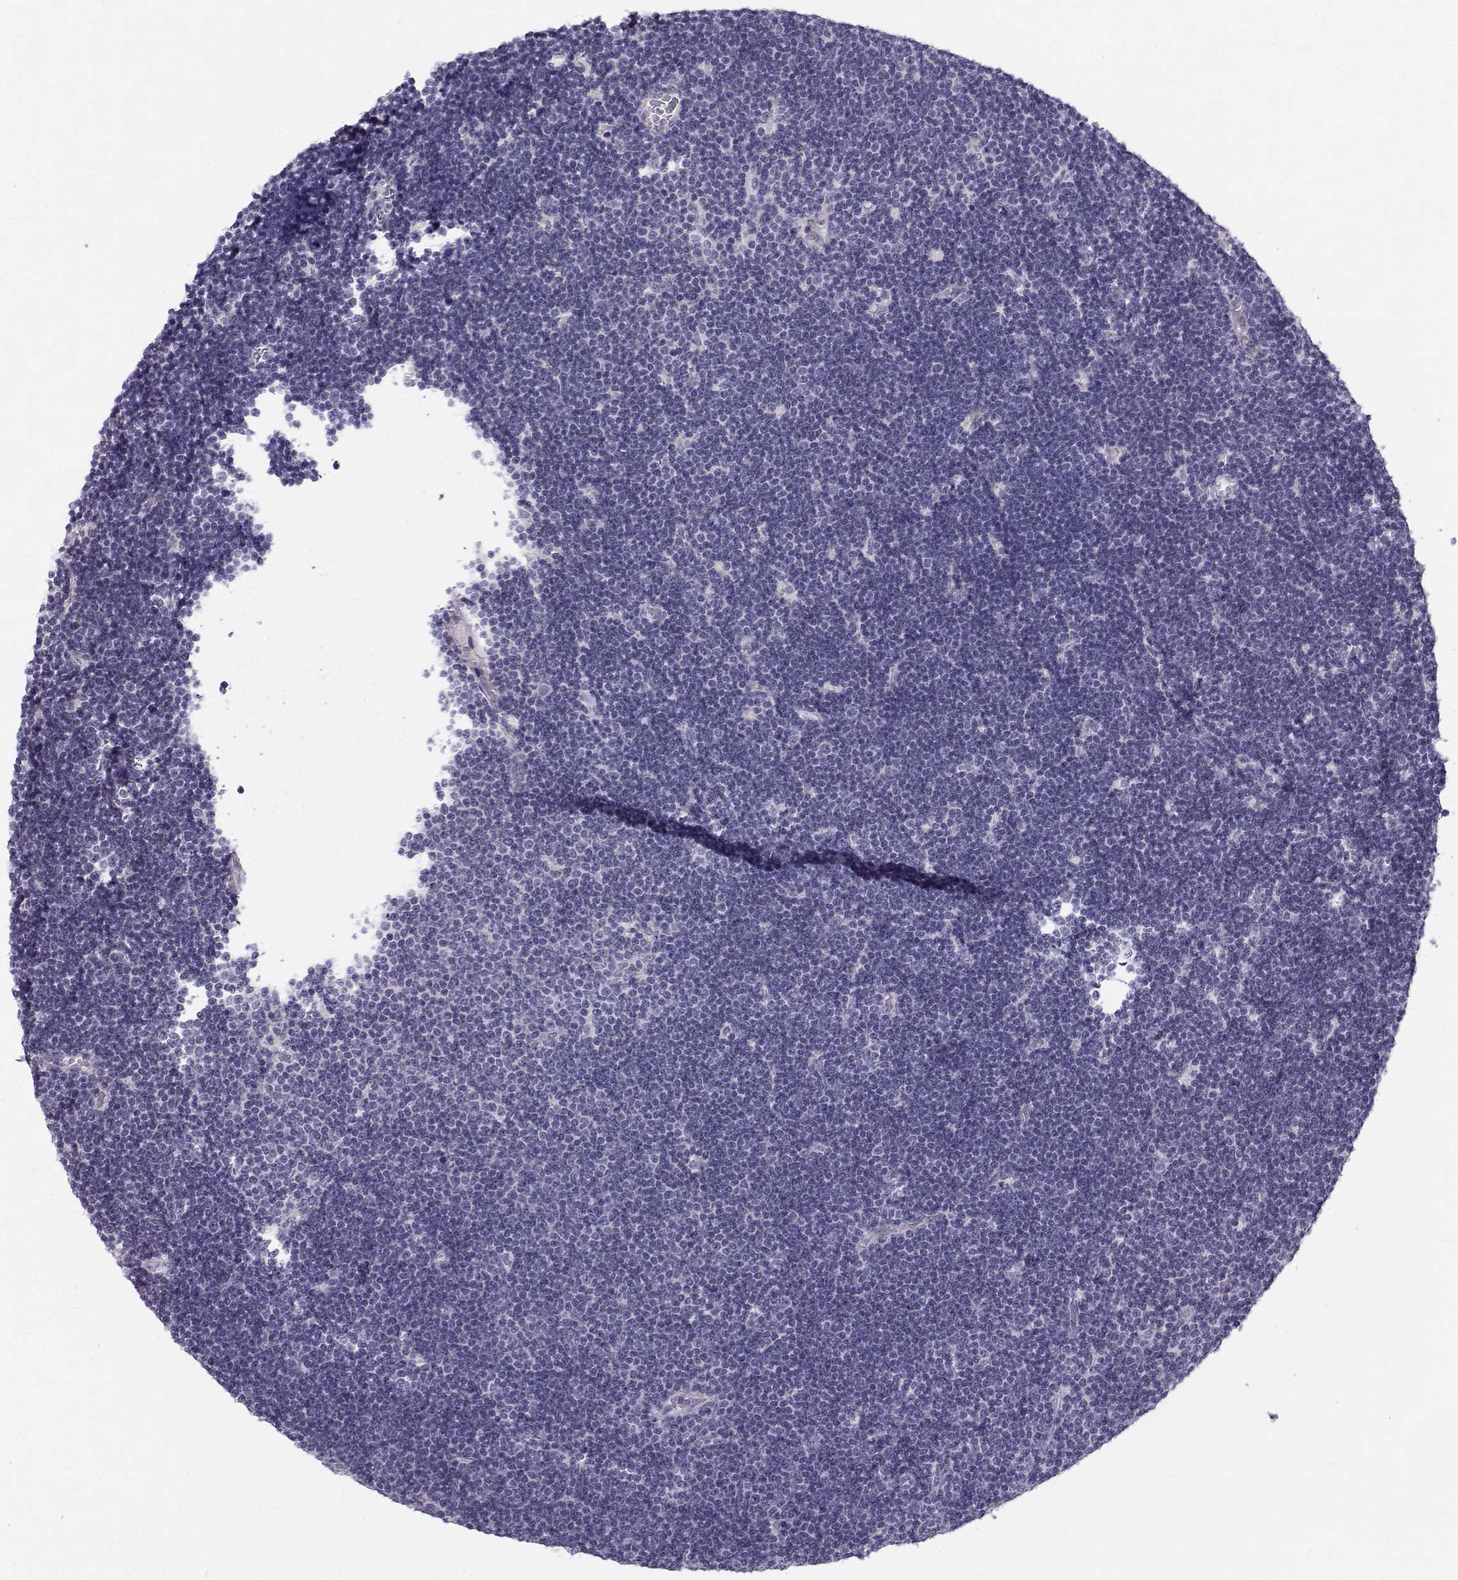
{"staining": {"intensity": "negative", "quantity": "none", "location": "none"}, "tissue": "lymphoma", "cell_type": "Tumor cells", "image_type": "cancer", "snomed": [{"axis": "morphology", "description": "Malignant lymphoma, non-Hodgkin's type, Low grade"}, {"axis": "topography", "description": "Brain"}], "caption": "This is an immunohistochemistry (IHC) histopathology image of human lymphoma. There is no expression in tumor cells.", "gene": "SYCE1", "patient": {"sex": "female", "age": 66}}